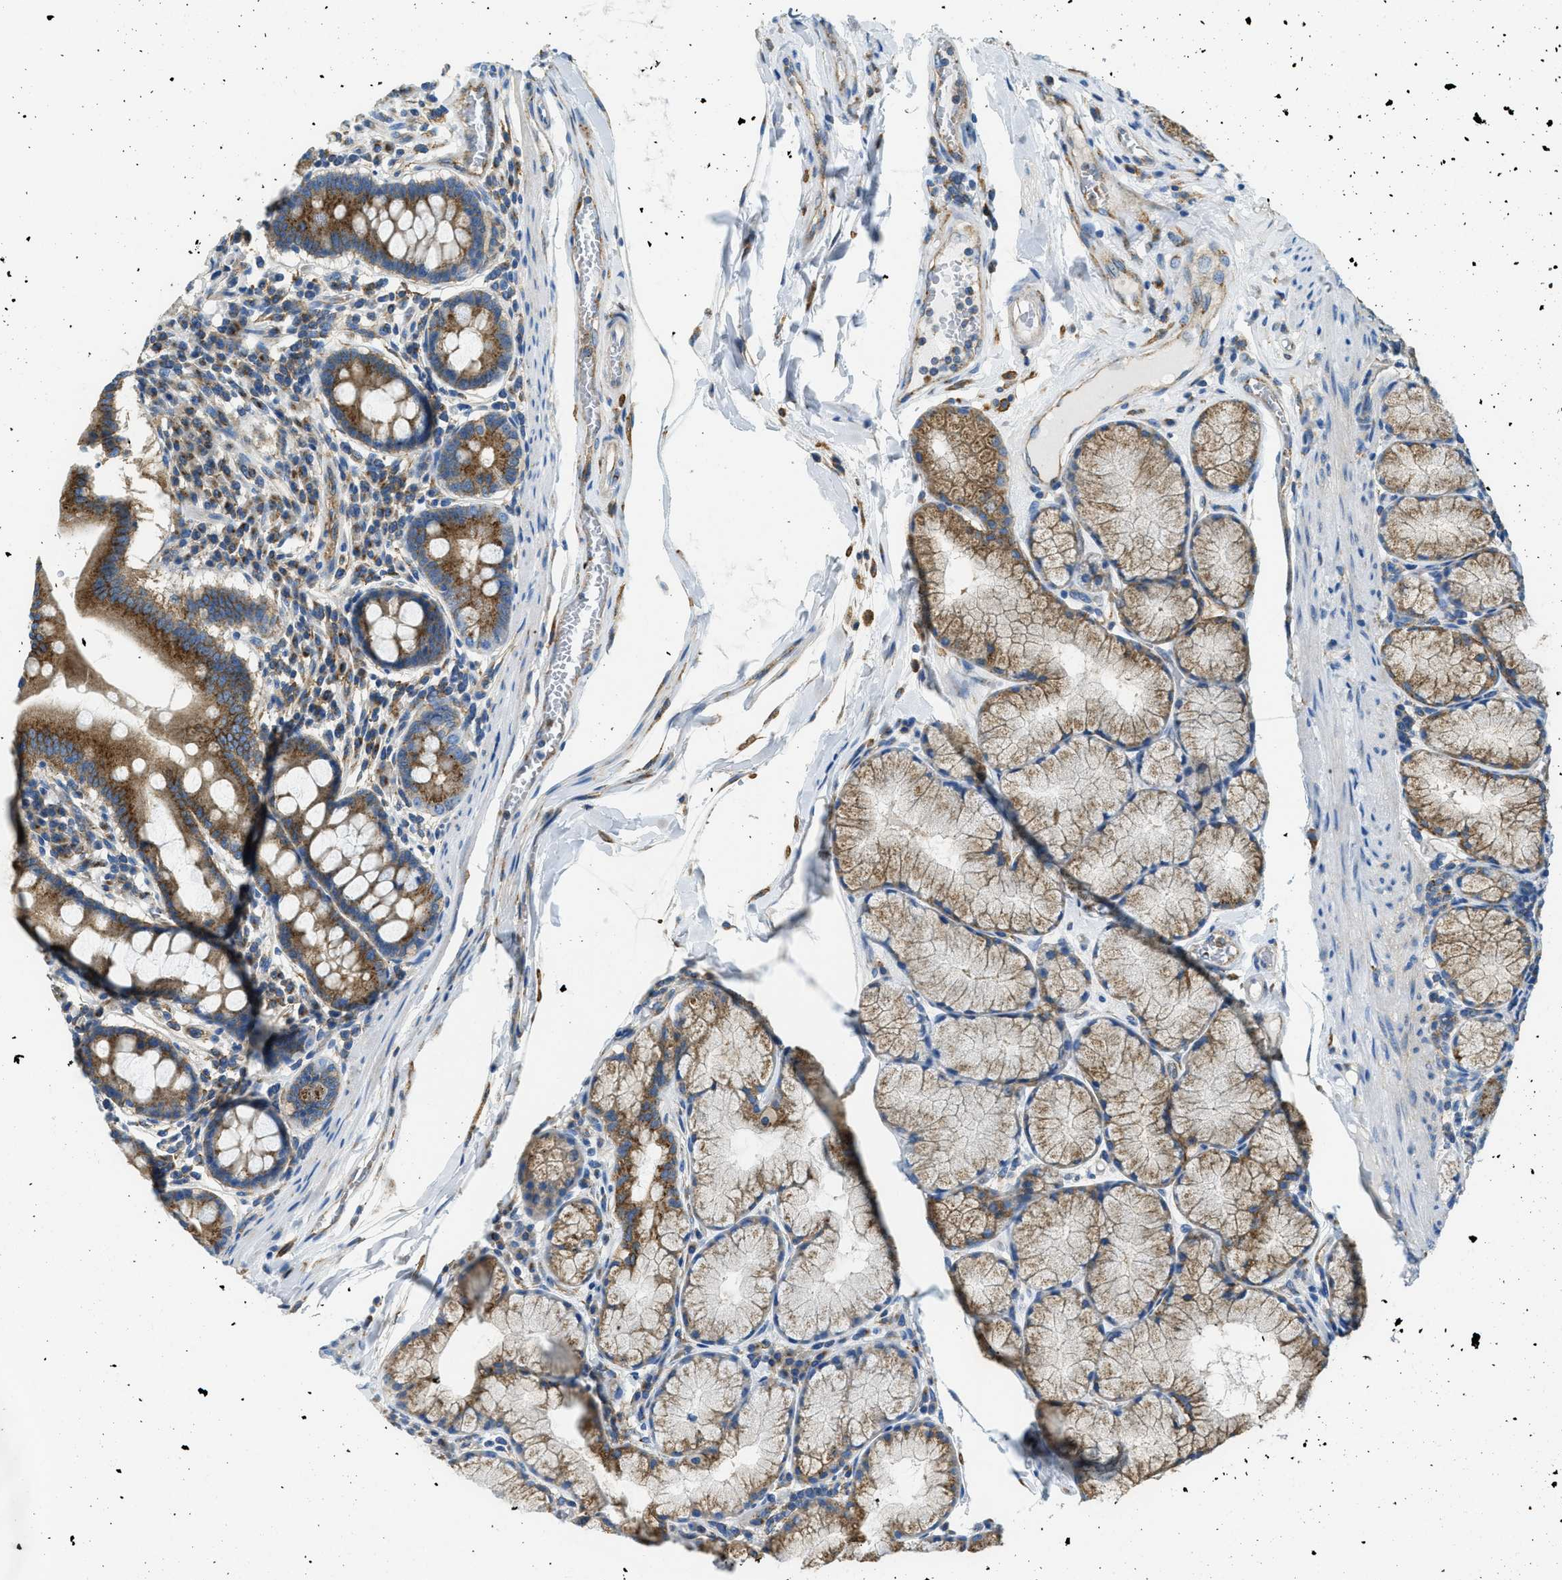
{"staining": {"intensity": "strong", "quantity": ">75%", "location": "cytoplasmic/membranous"}, "tissue": "duodenum", "cell_type": "Glandular cells", "image_type": "normal", "snomed": [{"axis": "morphology", "description": "Normal tissue, NOS"}, {"axis": "topography", "description": "Duodenum"}], "caption": "Immunohistochemical staining of benign human duodenum shows >75% levels of strong cytoplasmic/membranous protein positivity in approximately >75% of glandular cells.", "gene": "AP2B1", "patient": {"sex": "male", "age": 50}}